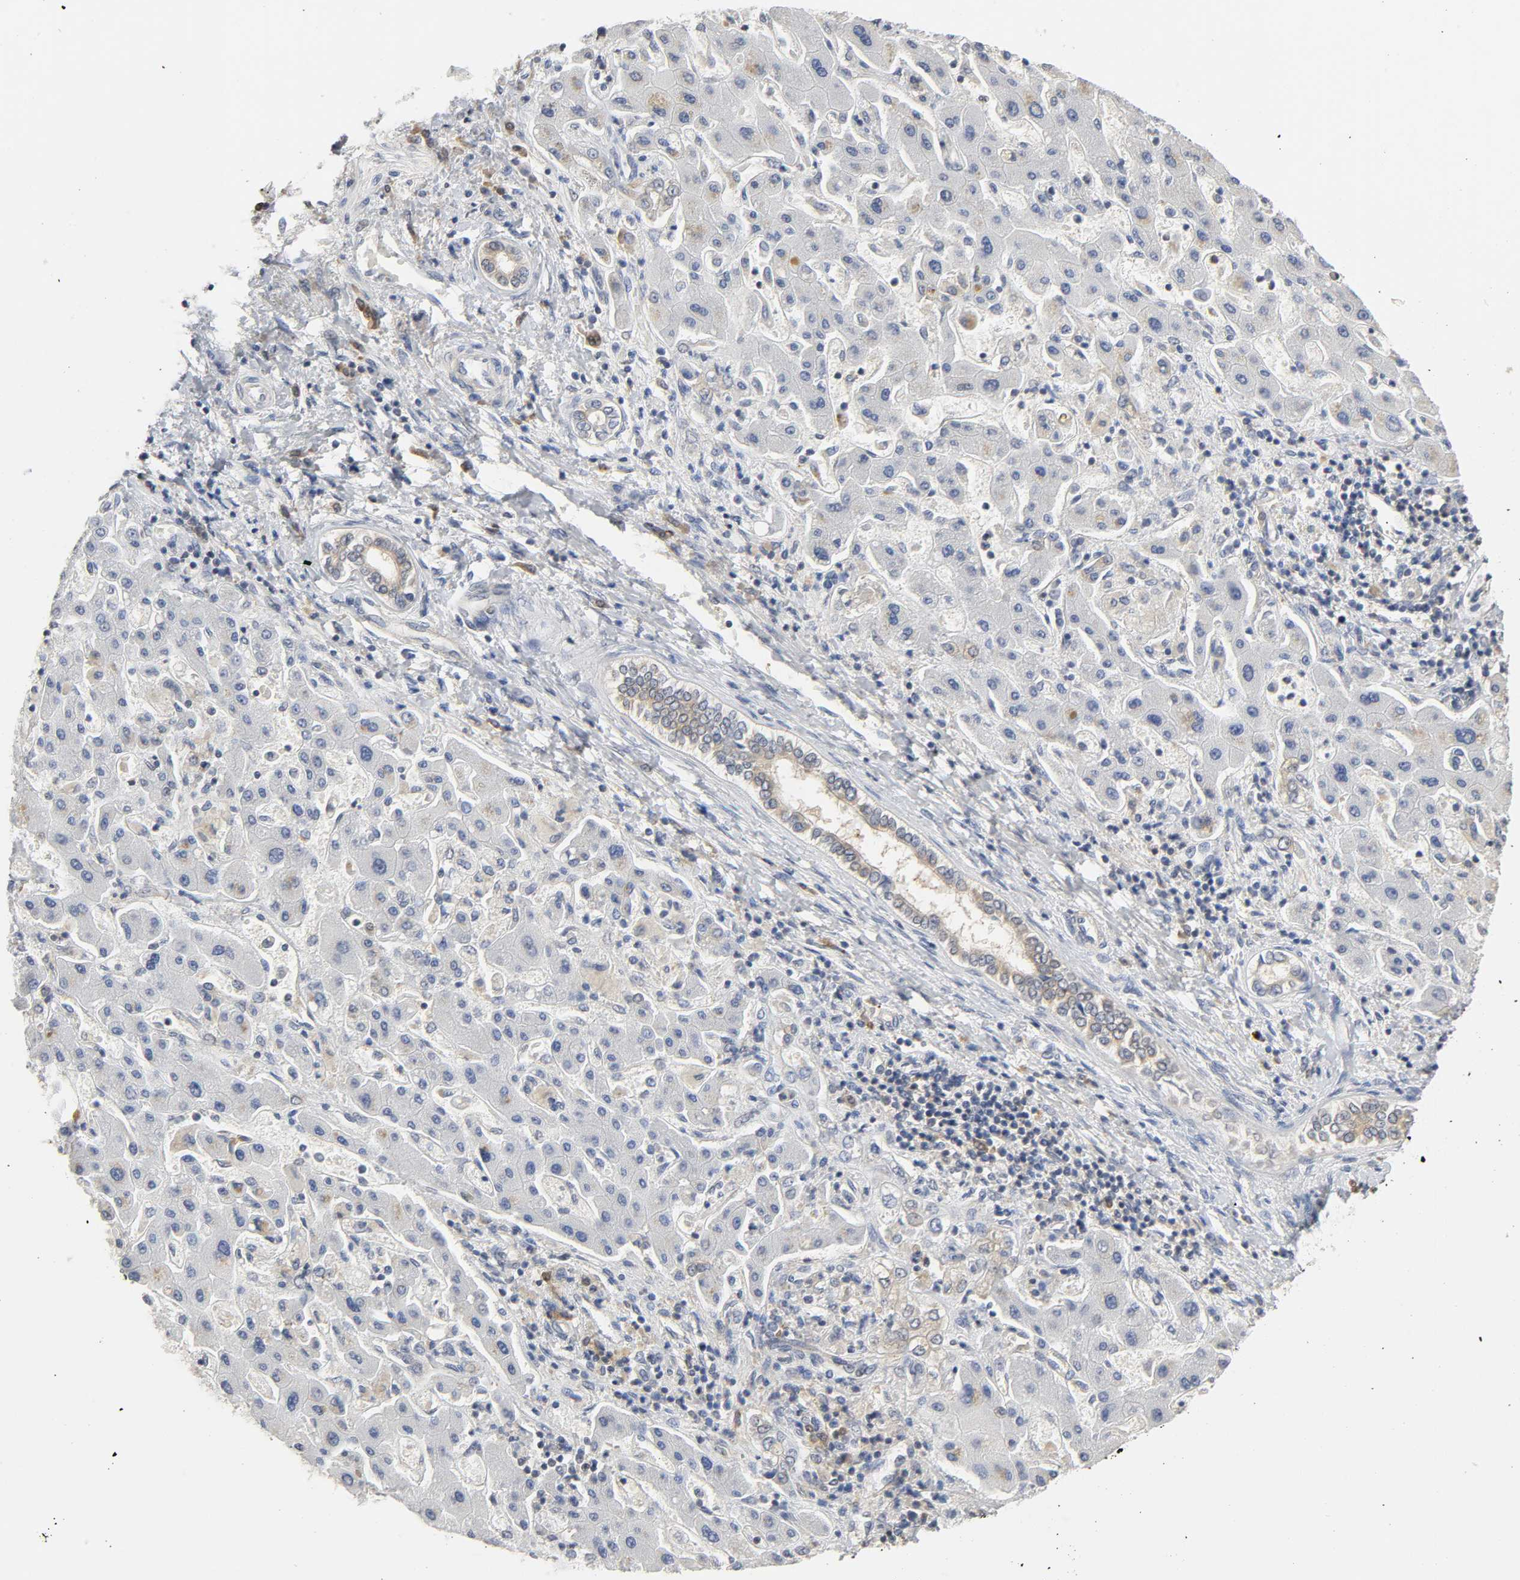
{"staining": {"intensity": "negative", "quantity": "none", "location": "none"}, "tissue": "liver cancer", "cell_type": "Tumor cells", "image_type": "cancer", "snomed": [{"axis": "morphology", "description": "Cholangiocarcinoma"}, {"axis": "topography", "description": "Liver"}], "caption": "The immunohistochemistry (IHC) image has no significant expression in tumor cells of liver cancer (cholangiocarcinoma) tissue. (Immunohistochemistry, brightfield microscopy, high magnification).", "gene": "MIF", "patient": {"sex": "male", "age": 50}}